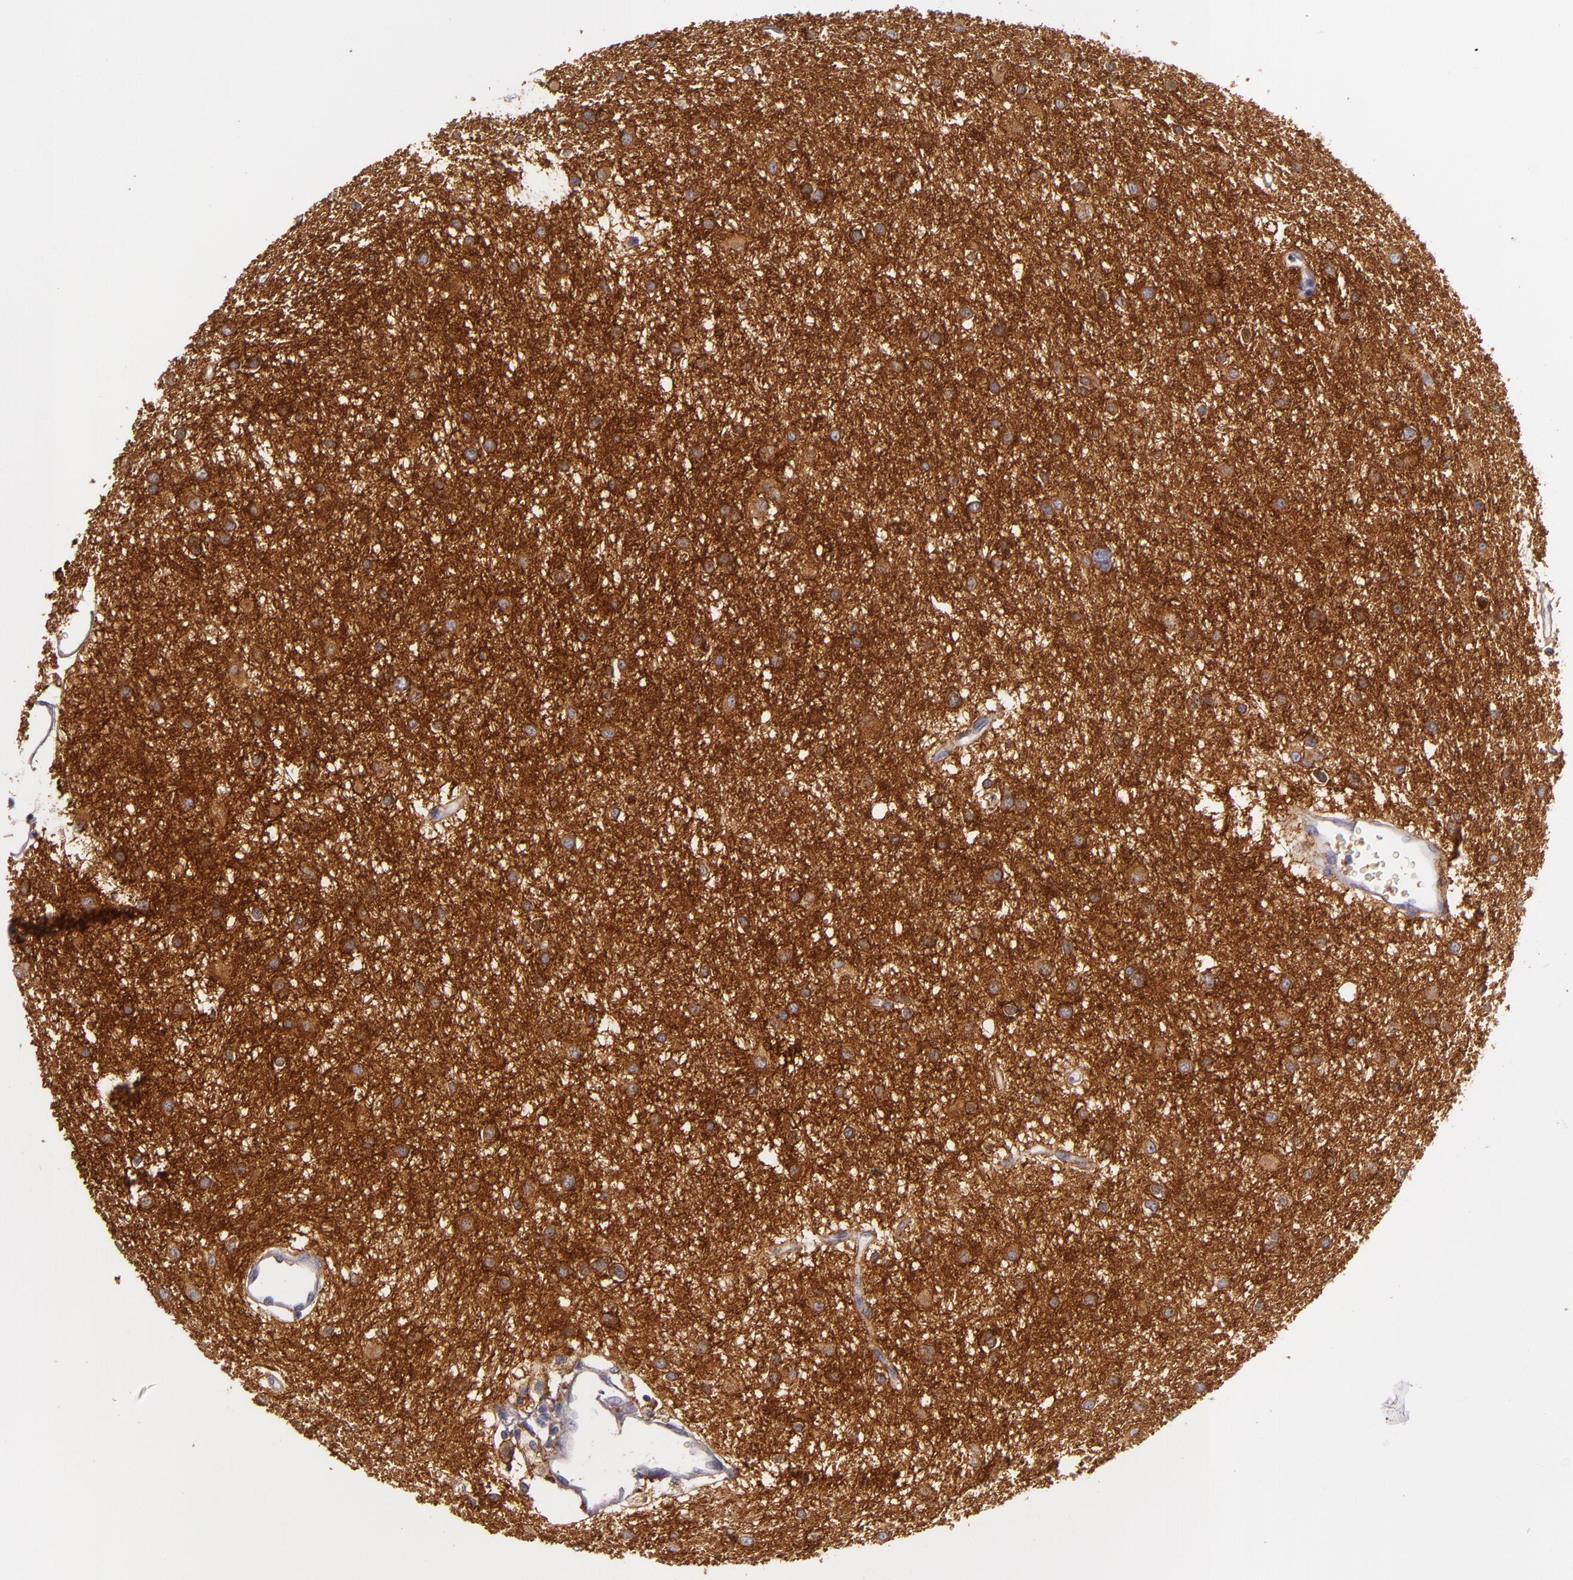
{"staining": {"intensity": "strong", "quantity": ">75%", "location": "cytoplasmic/membranous"}, "tissue": "glioma", "cell_type": "Tumor cells", "image_type": "cancer", "snomed": [{"axis": "morphology", "description": "Glioma, malignant, Low grade"}, {"axis": "topography", "description": "Brain"}], "caption": "High-power microscopy captured an IHC micrograph of glioma, revealing strong cytoplasmic/membranous positivity in approximately >75% of tumor cells.", "gene": "C5AR1", "patient": {"sex": "female", "age": 36}}